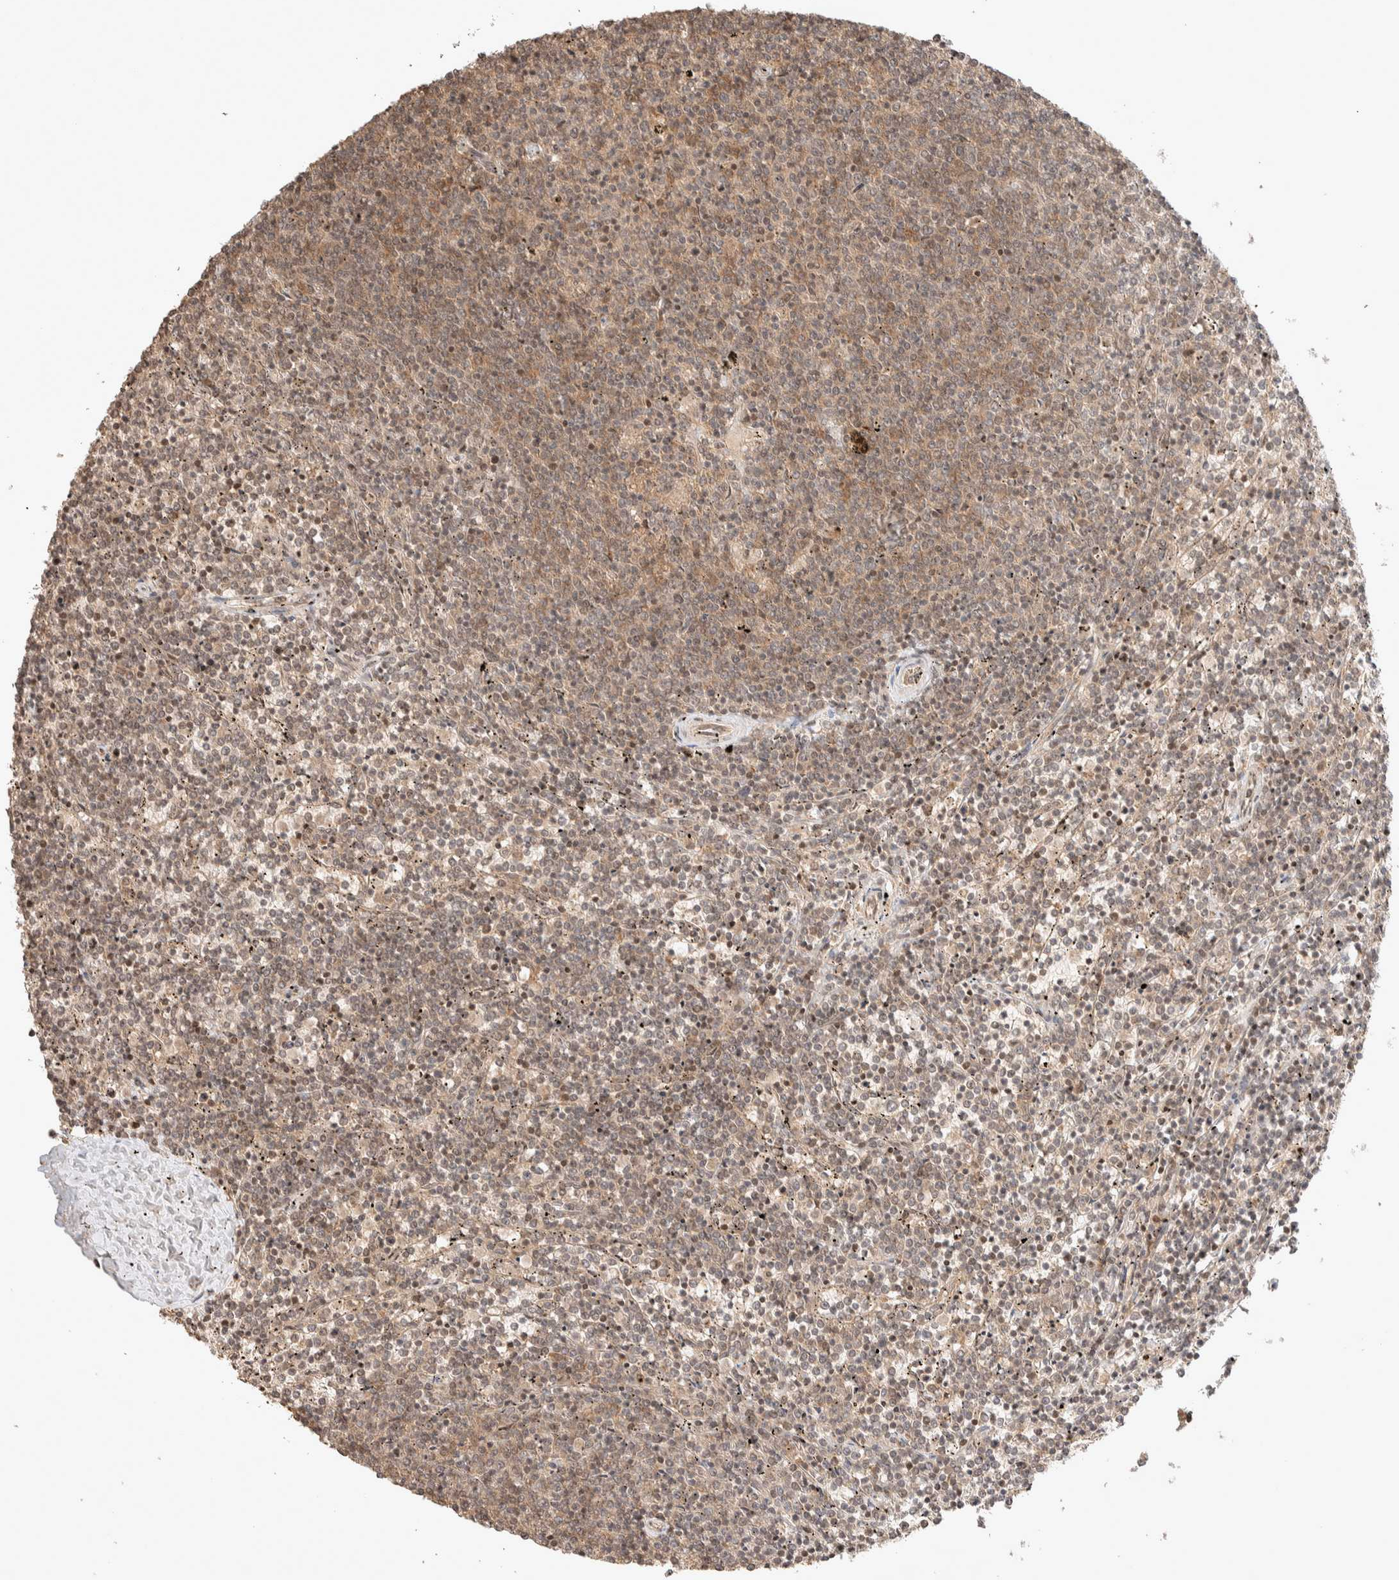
{"staining": {"intensity": "weak", "quantity": "25%-75%", "location": "cytoplasmic/membranous,nuclear"}, "tissue": "lymphoma", "cell_type": "Tumor cells", "image_type": "cancer", "snomed": [{"axis": "morphology", "description": "Malignant lymphoma, non-Hodgkin's type, Low grade"}, {"axis": "topography", "description": "Spleen"}], "caption": "Protein staining of lymphoma tissue reveals weak cytoplasmic/membranous and nuclear expression in approximately 25%-75% of tumor cells. The staining was performed using DAB to visualize the protein expression in brown, while the nuclei were stained in blue with hematoxylin (Magnification: 20x).", "gene": "THRA", "patient": {"sex": "female", "age": 50}}